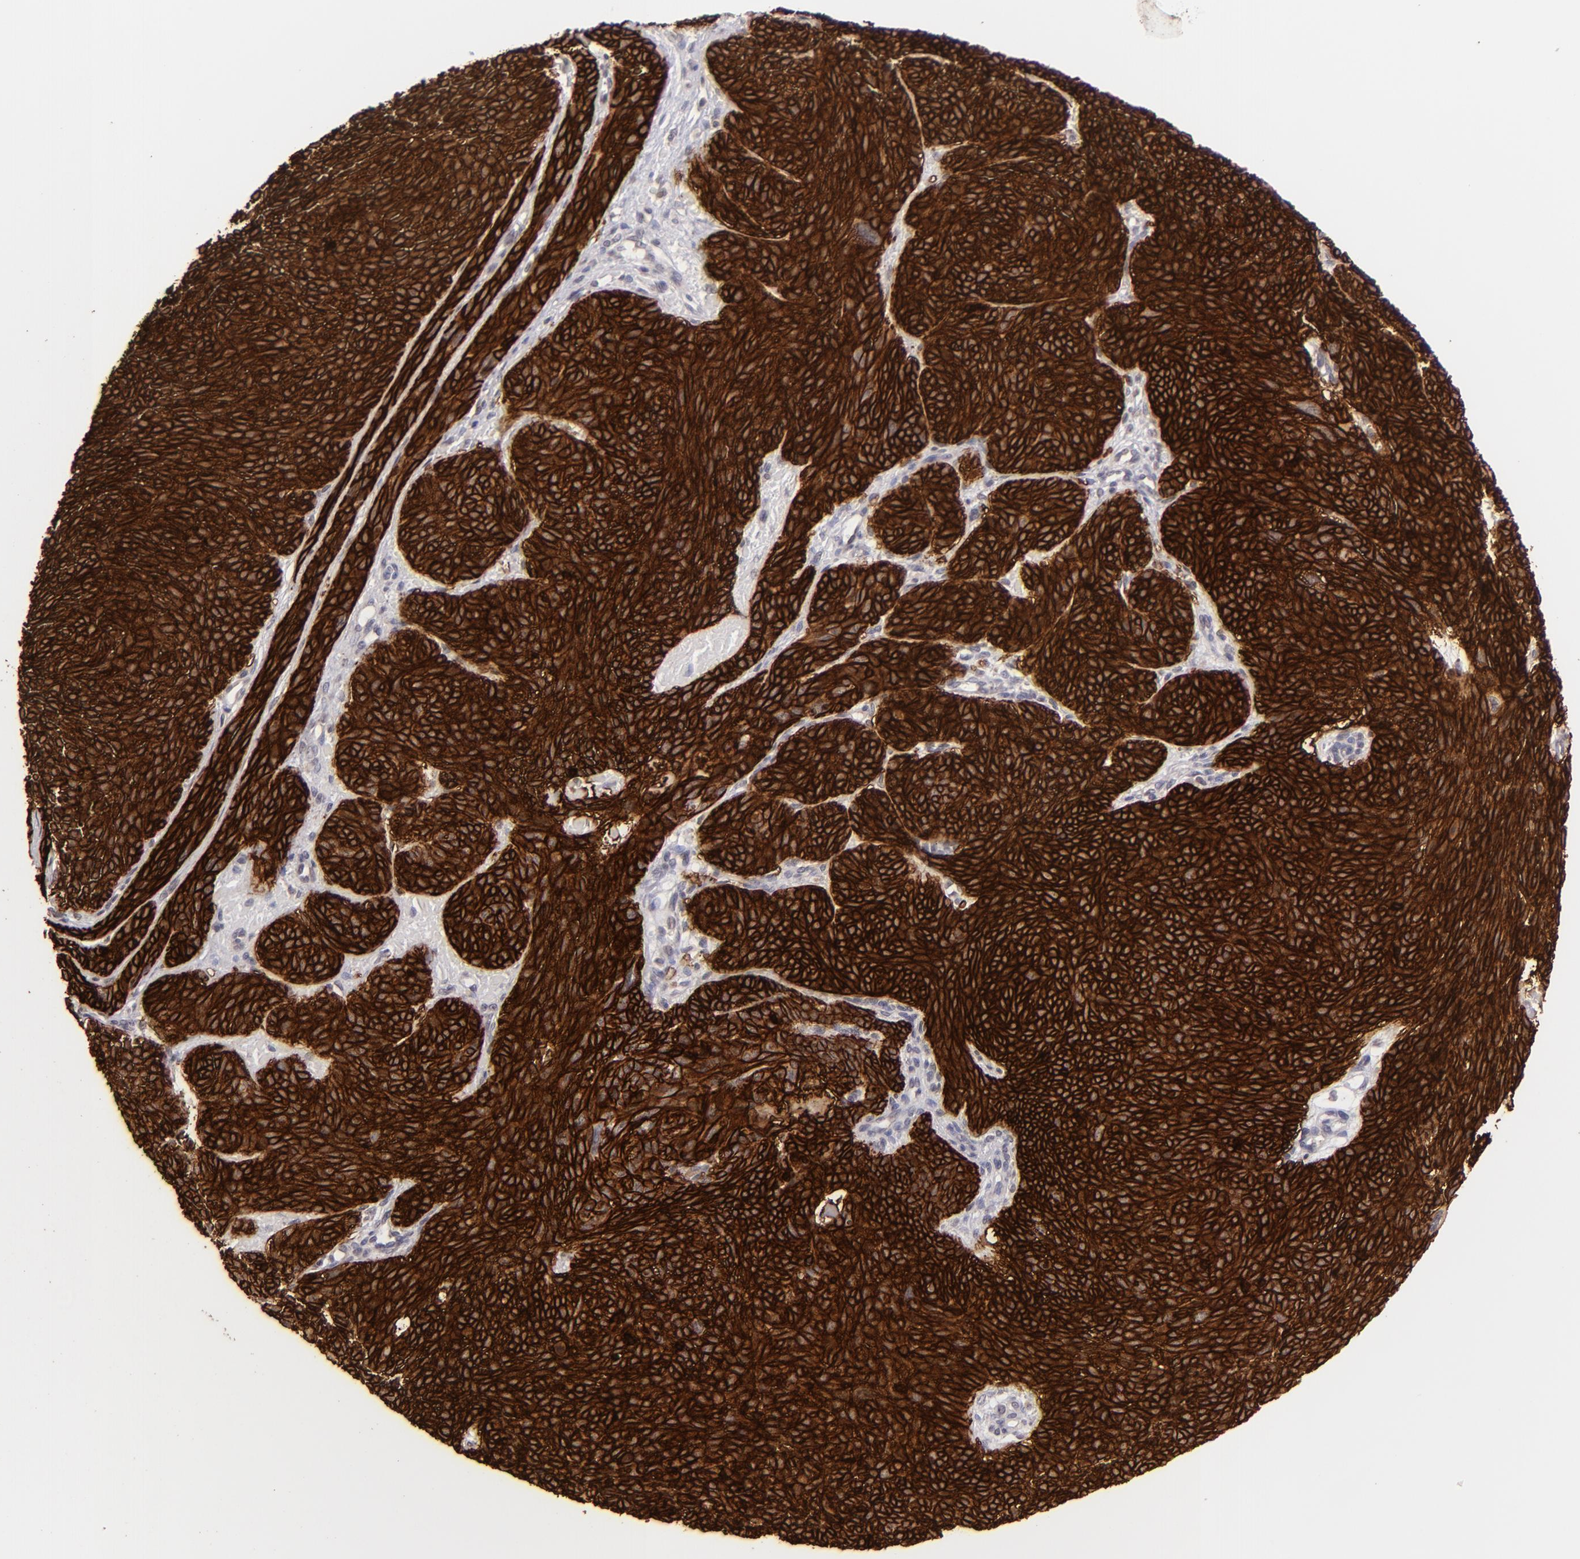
{"staining": {"intensity": "strong", "quantity": ">75%", "location": "cytoplasmic/membranous"}, "tissue": "skin cancer", "cell_type": "Tumor cells", "image_type": "cancer", "snomed": [{"axis": "morphology", "description": "Basal cell carcinoma"}, {"axis": "topography", "description": "Skin"}], "caption": "The immunohistochemical stain highlights strong cytoplasmic/membranous staining in tumor cells of basal cell carcinoma (skin) tissue.", "gene": "CLDN1", "patient": {"sex": "male", "age": 84}}